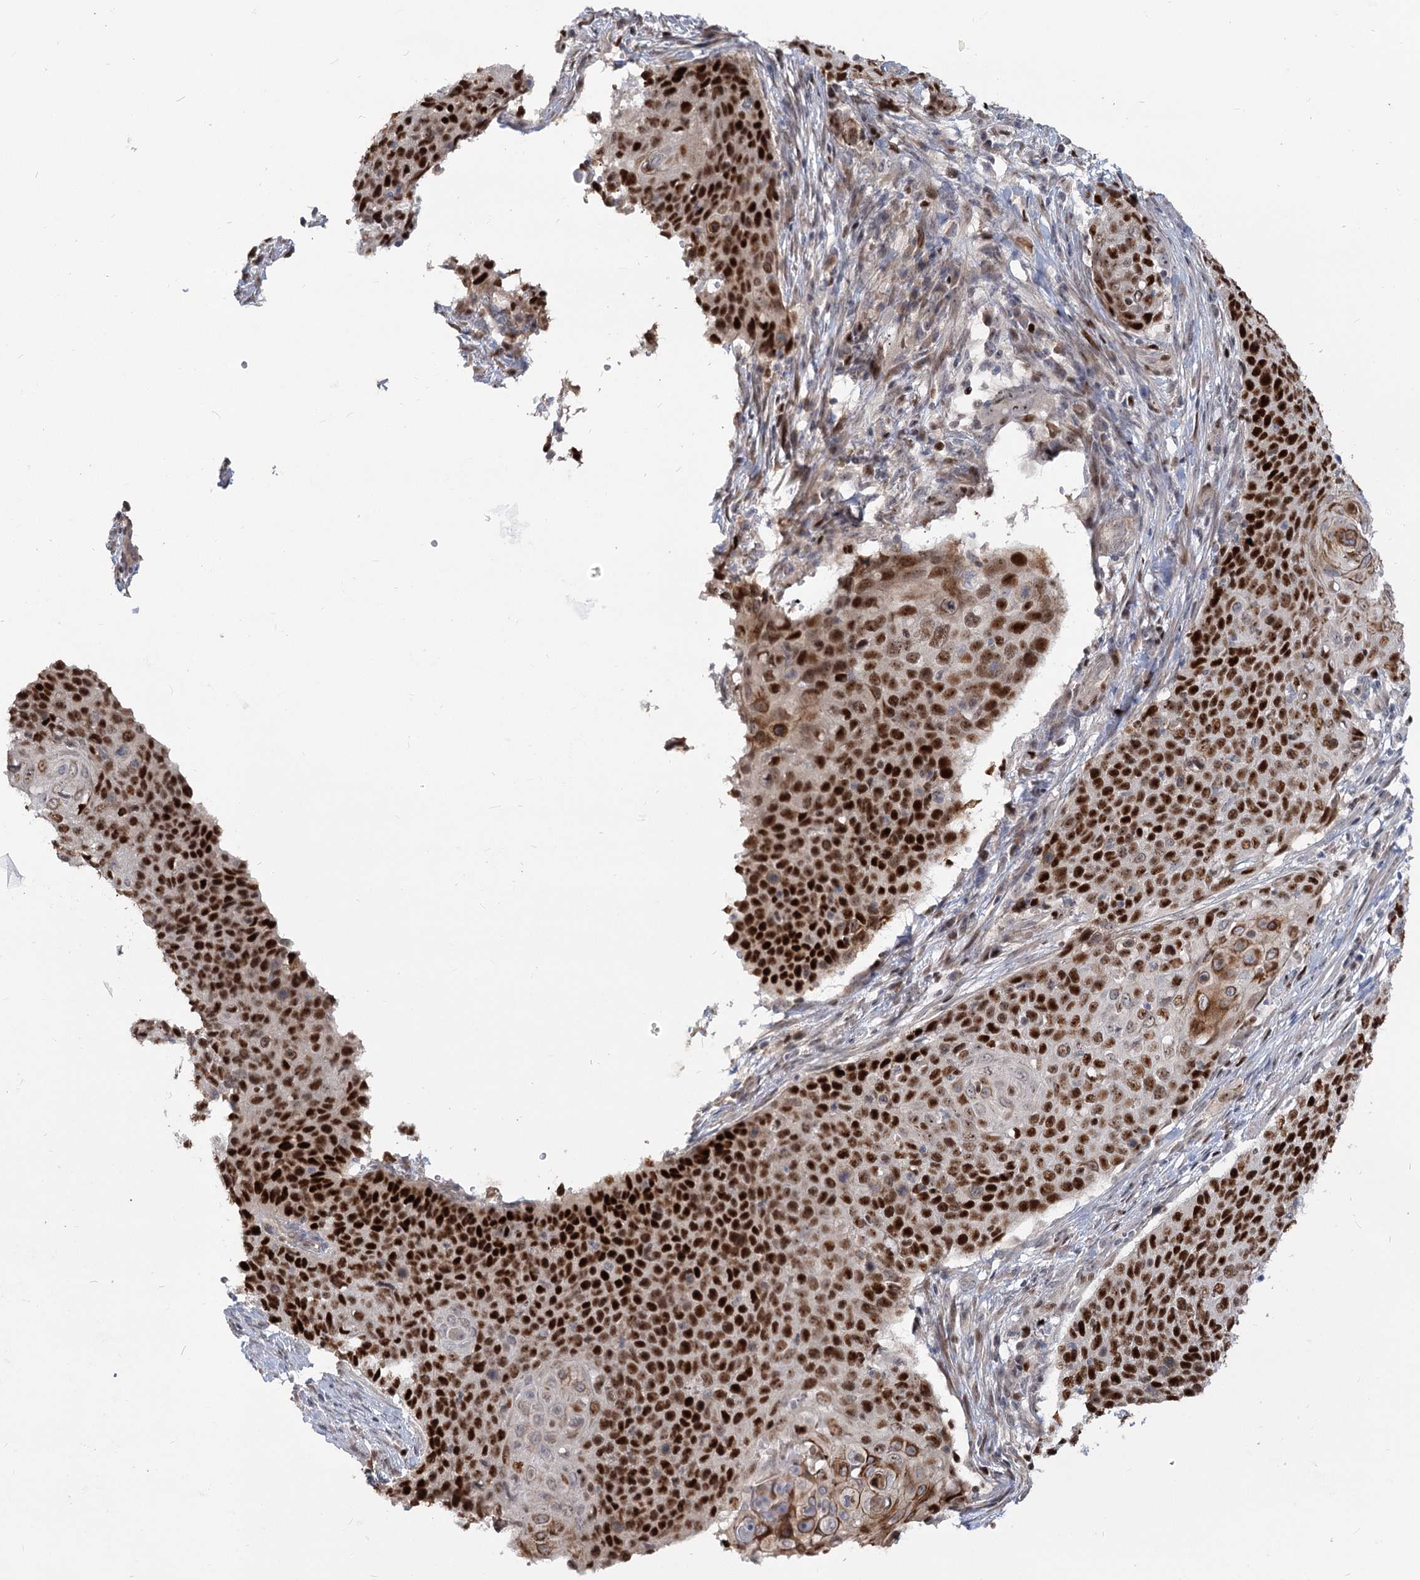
{"staining": {"intensity": "strong", "quantity": ">75%", "location": "nuclear"}, "tissue": "cervical cancer", "cell_type": "Tumor cells", "image_type": "cancer", "snomed": [{"axis": "morphology", "description": "Squamous cell carcinoma, NOS"}, {"axis": "topography", "description": "Cervix"}], "caption": "Immunohistochemistry (IHC) (DAB (3,3'-diaminobenzidine)) staining of human squamous cell carcinoma (cervical) displays strong nuclear protein staining in approximately >75% of tumor cells. (Stains: DAB in brown, nuclei in blue, Microscopy: brightfield microscopy at high magnification).", "gene": "PIK3C2A", "patient": {"sex": "female", "age": 39}}